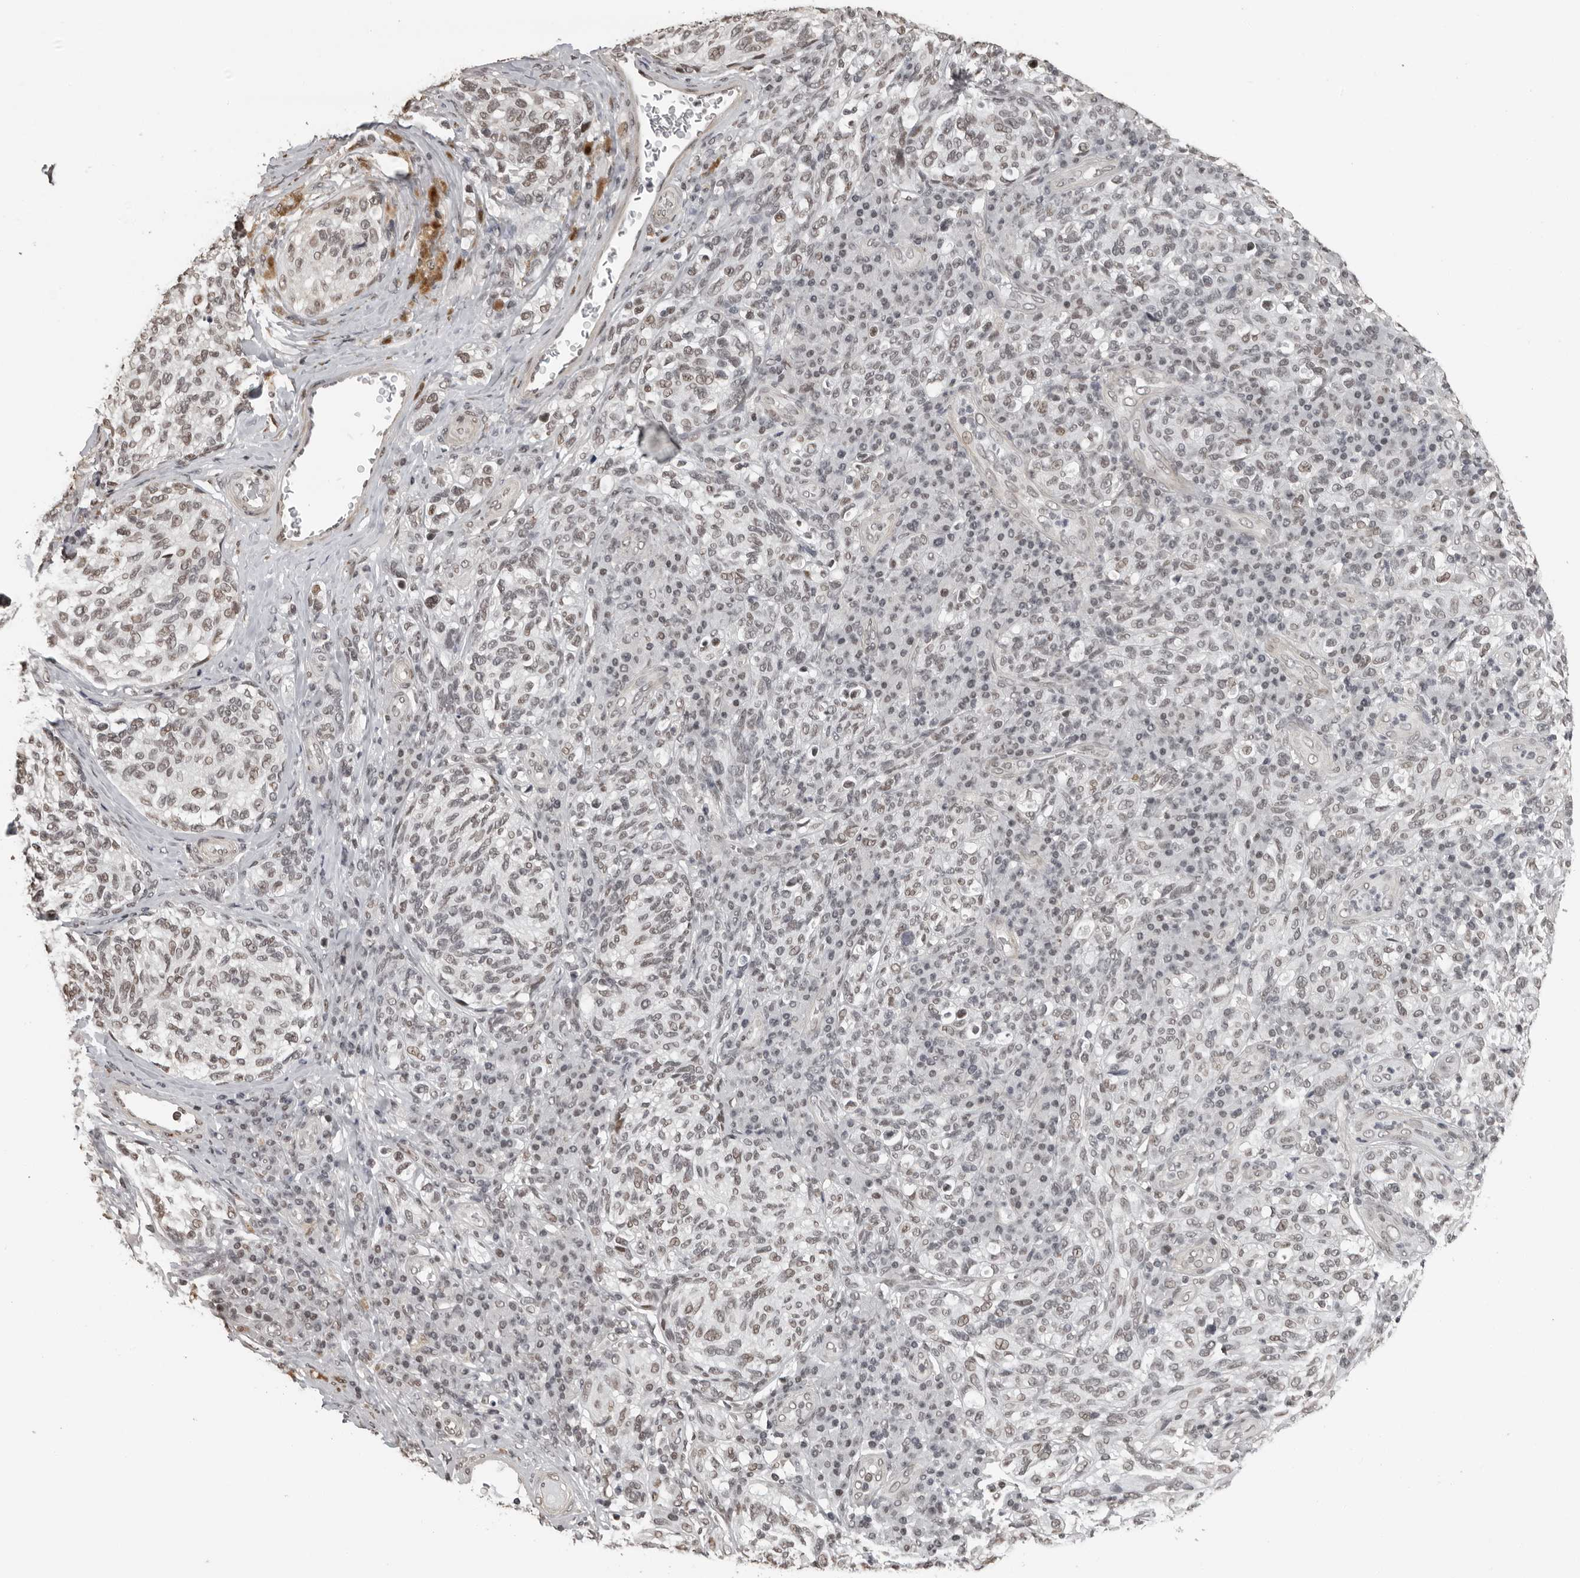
{"staining": {"intensity": "negative", "quantity": "none", "location": "none"}, "tissue": "melanoma", "cell_type": "Tumor cells", "image_type": "cancer", "snomed": [{"axis": "morphology", "description": "Malignant melanoma, NOS"}, {"axis": "topography", "description": "Skin"}], "caption": "A micrograph of malignant melanoma stained for a protein reveals no brown staining in tumor cells.", "gene": "ORC1", "patient": {"sex": "female", "age": 73}}